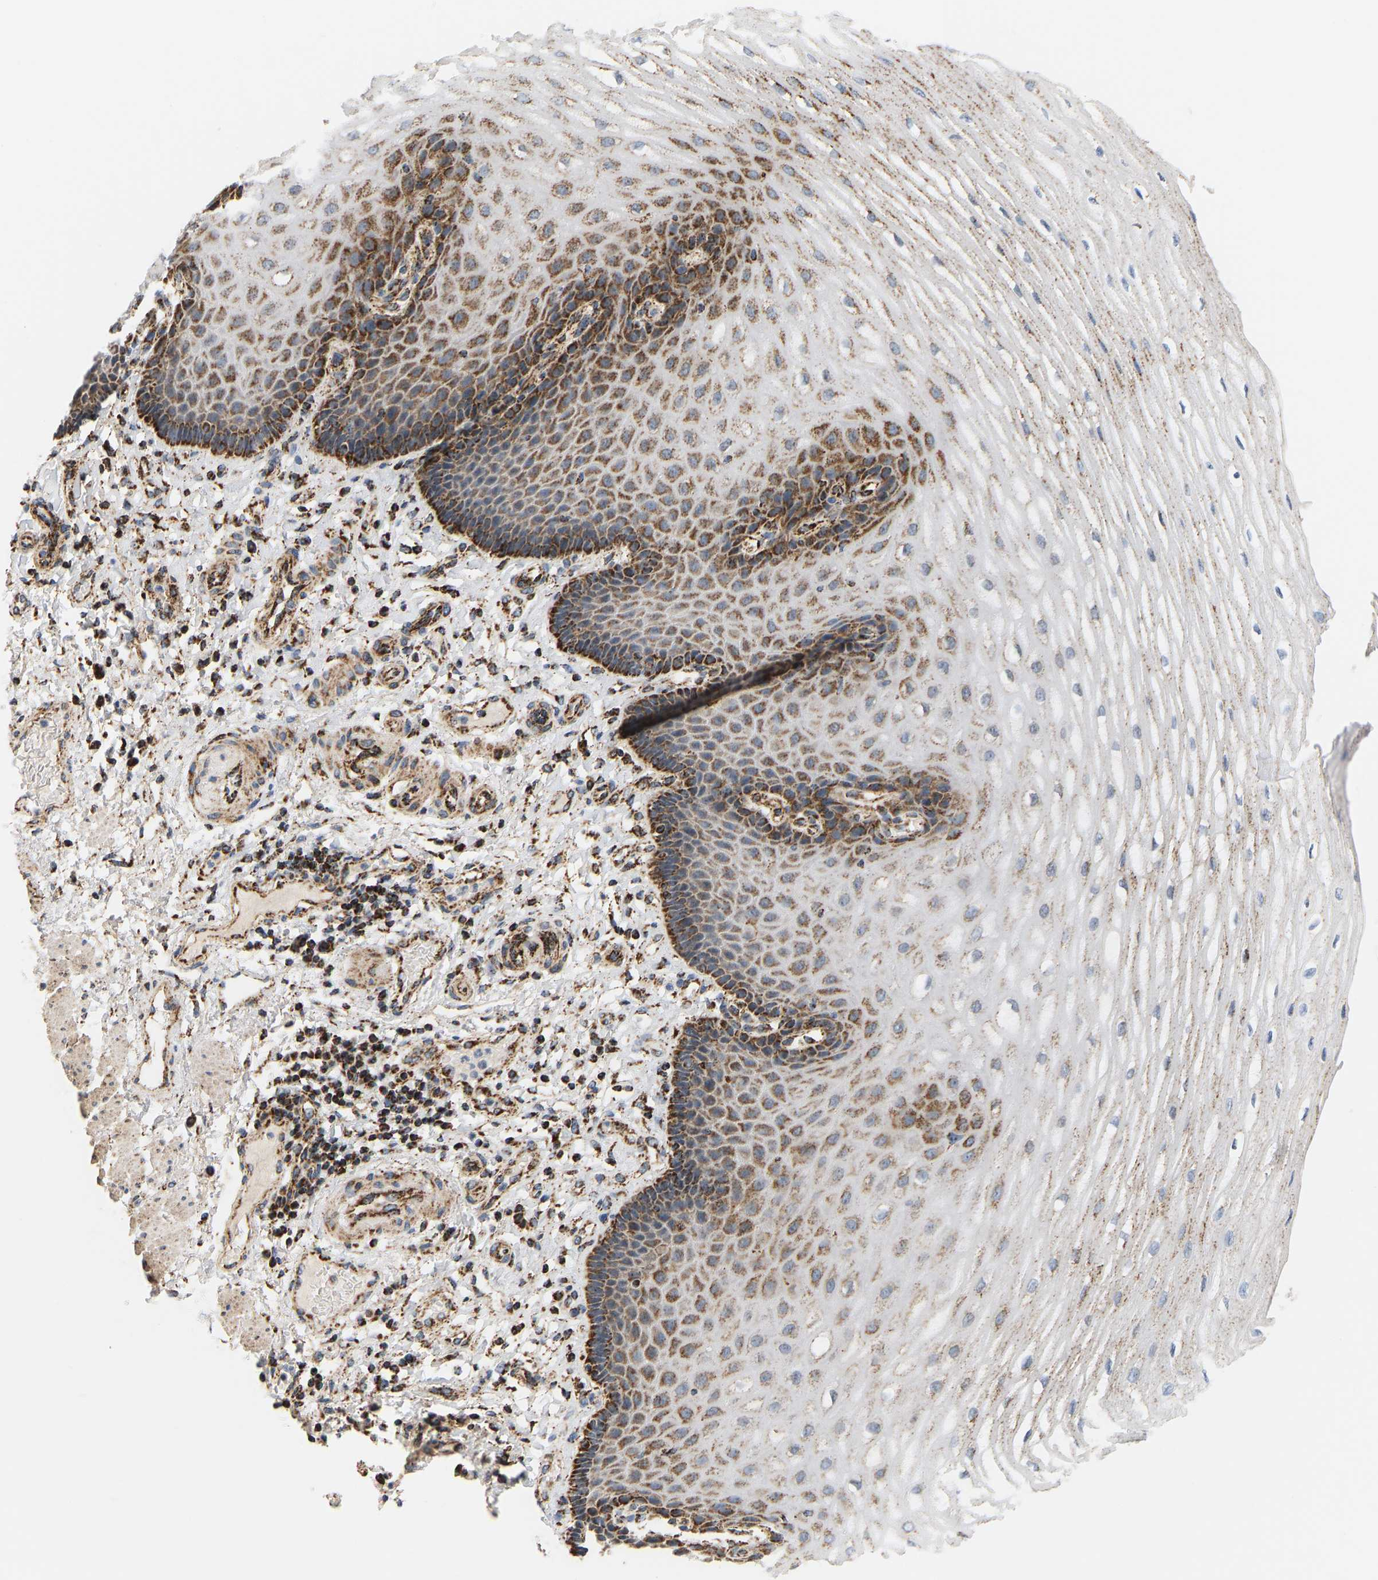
{"staining": {"intensity": "strong", "quantity": "25%-75%", "location": "cytoplasmic/membranous"}, "tissue": "esophagus", "cell_type": "Squamous epithelial cells", "image_type": "normal", "snomed": [{"axis": "morphology", "description": "Normal tissue, NOS"}, {"axis": "topography", "description": "Esophagus"}], "caption": "Immunohistochemistry of benign esophagus shows high levels of strong cytoplasmic/membranous positivity in approximately 25%-75% of squamous epithelial cells.", "gene": "GPSM2", "patient": {"sex": "male", "age": 54}}